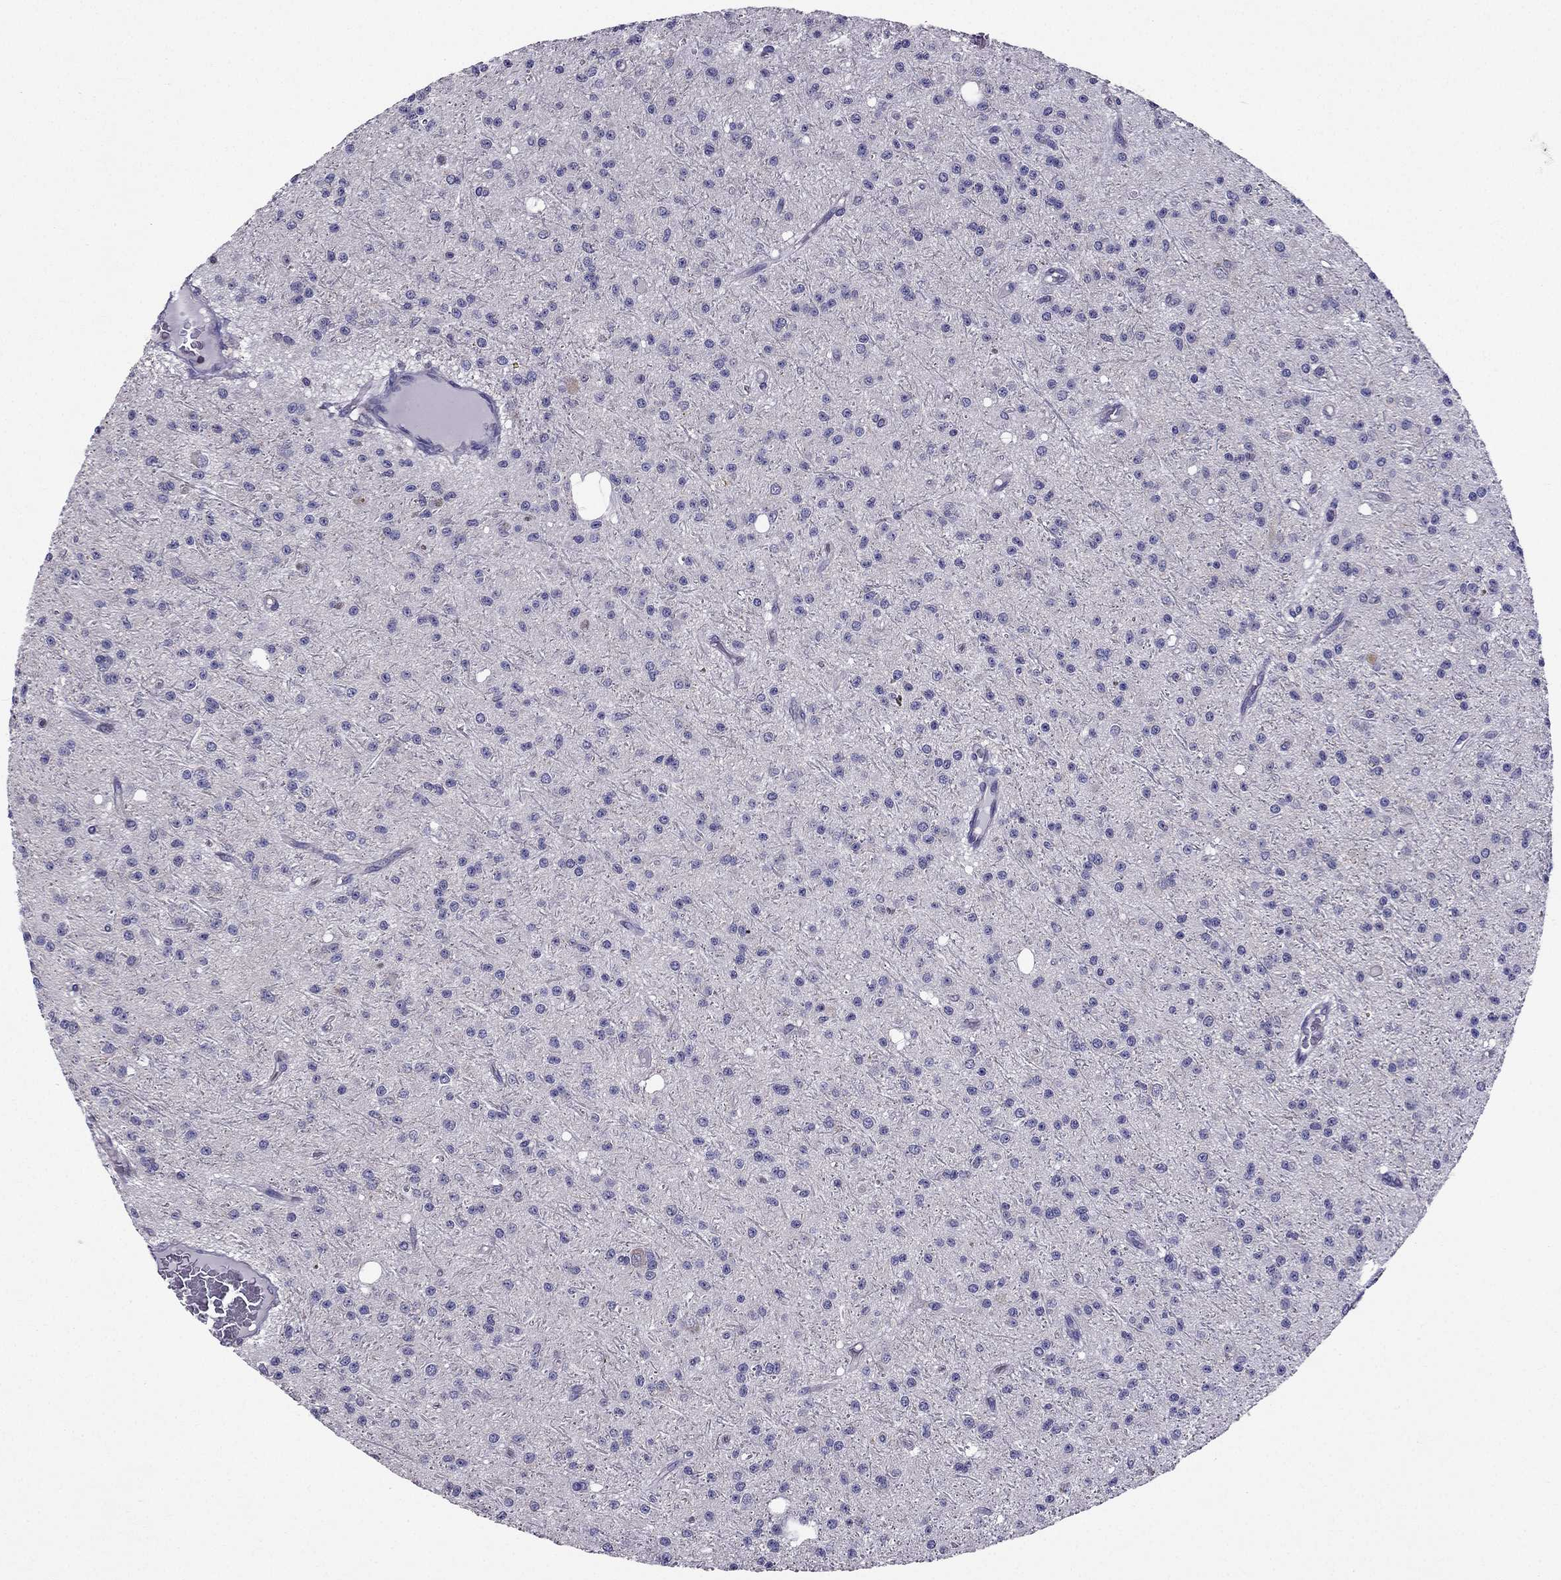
{"staining": {"intensity": "negative", "quantity": "none", "location": "none"}, "tissue": "glioma", "cell_type": "Tumor cells", "image_type": "cancer", "snomed": [{"axis": "morphology", "description": "Glioma, malignant, Low grade"}, {"axis": "topography", "description": "Brain"}], "caption": "An immunohistochemistry (IHC) micrograph of glioma is shown. There is no staining in tumor cells of glioma. (Brightfield microscopy of DAB (3,3'-diaminobenzidine) immunohistochemistry at high magnification).", "gene": "AAK1", "patient": {"sex": "male", "age": 27}}